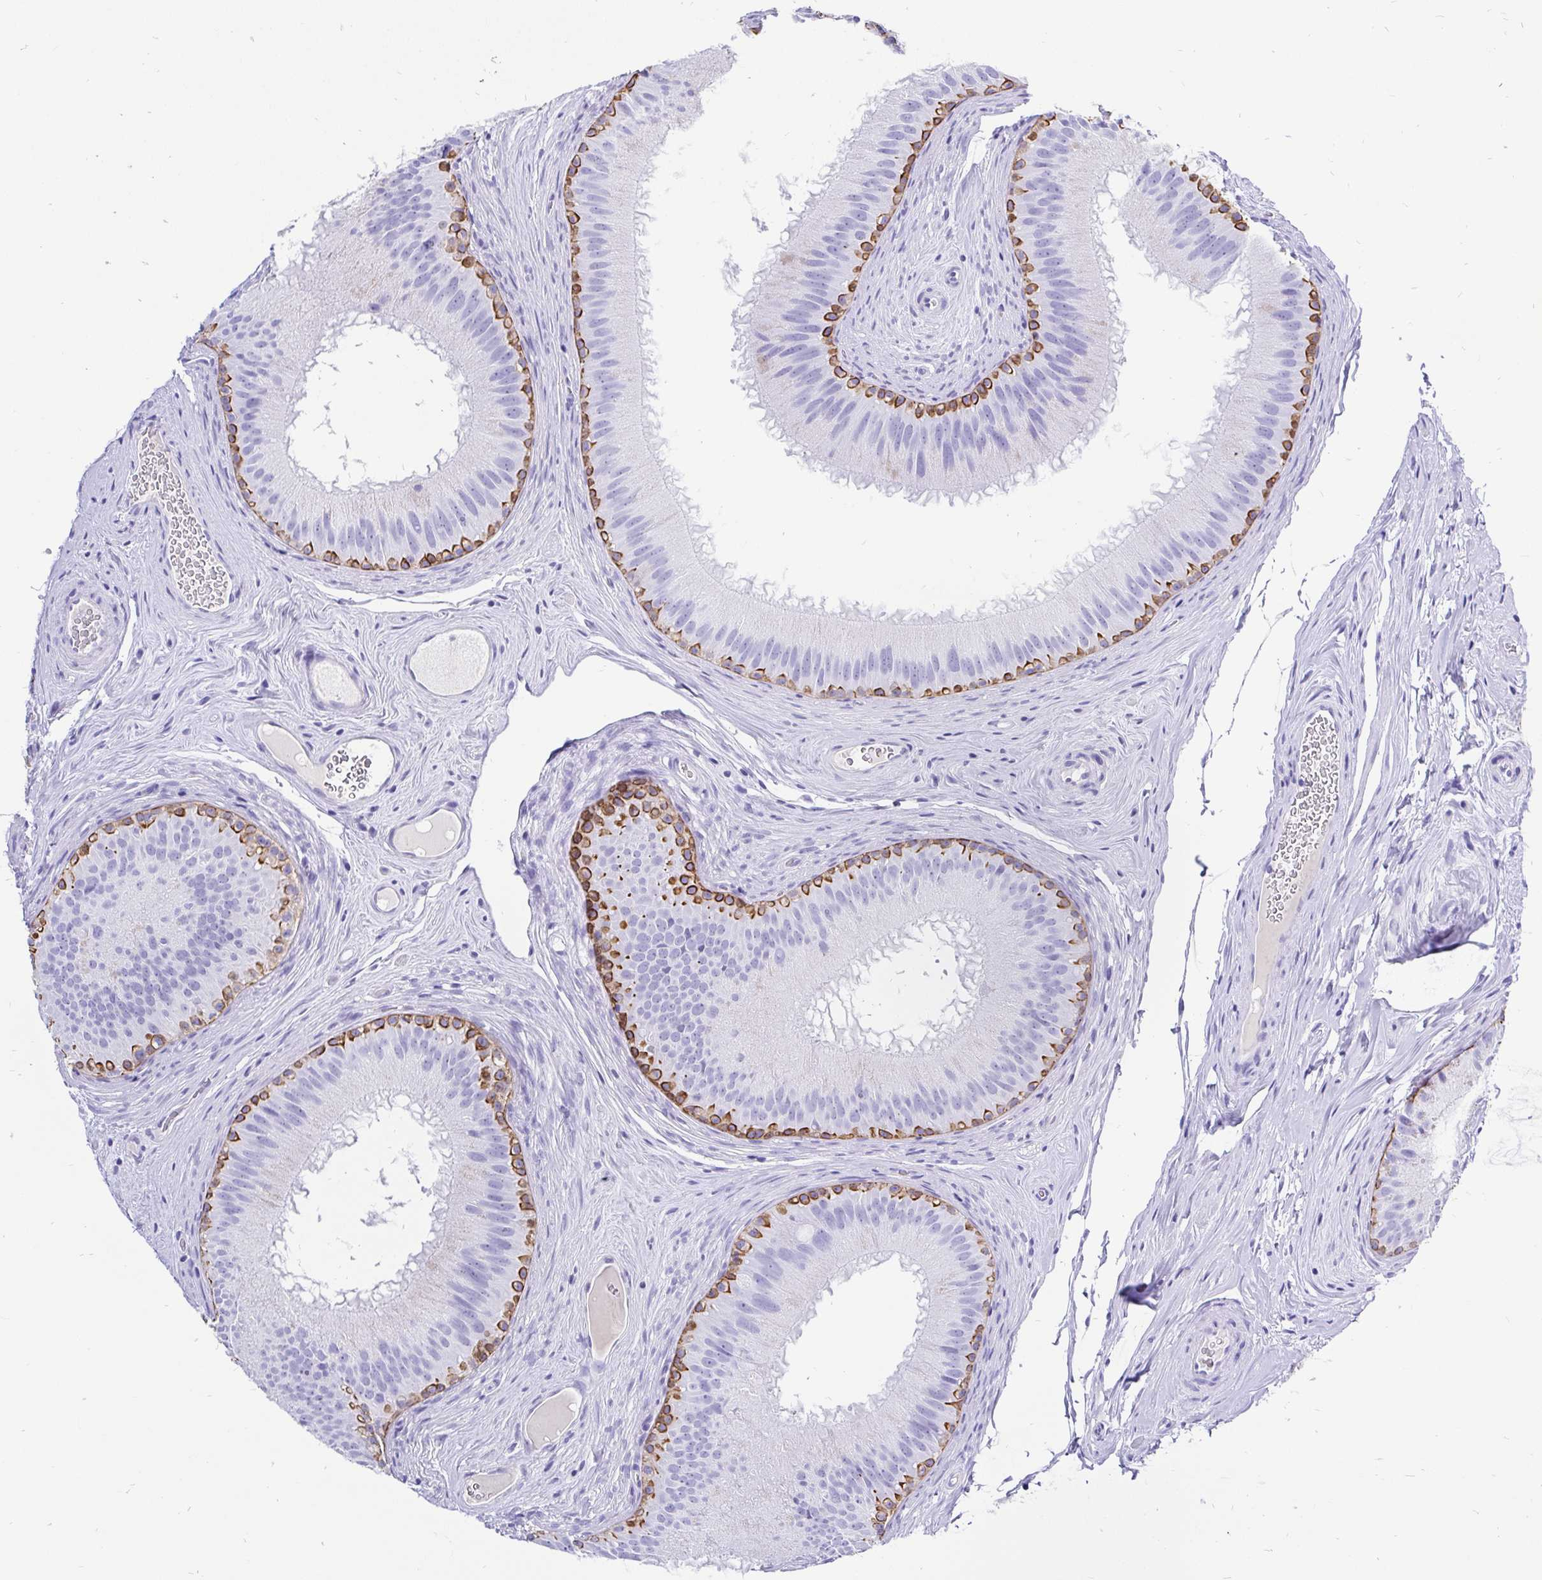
{"staining": {"intensity": "strong", "quantity": "<25%", "location": "cytoplasmic/membranous"}, "tissue": "epididymis", "cell_type": "Glandular cells", "image_type": "normal", "snomed": [{"axis": "morphology", "description": "Normal tissue, NOS"}, {"axis": "topography", "description": "Epididymis"}], "caption": "A photomicrograph of epididymis stained for a protein shows strong cytoplasmic/membranous brown staining in glandular cells.", "gene": "KRT13", "patient": {"sex": "male", "age": 44}}